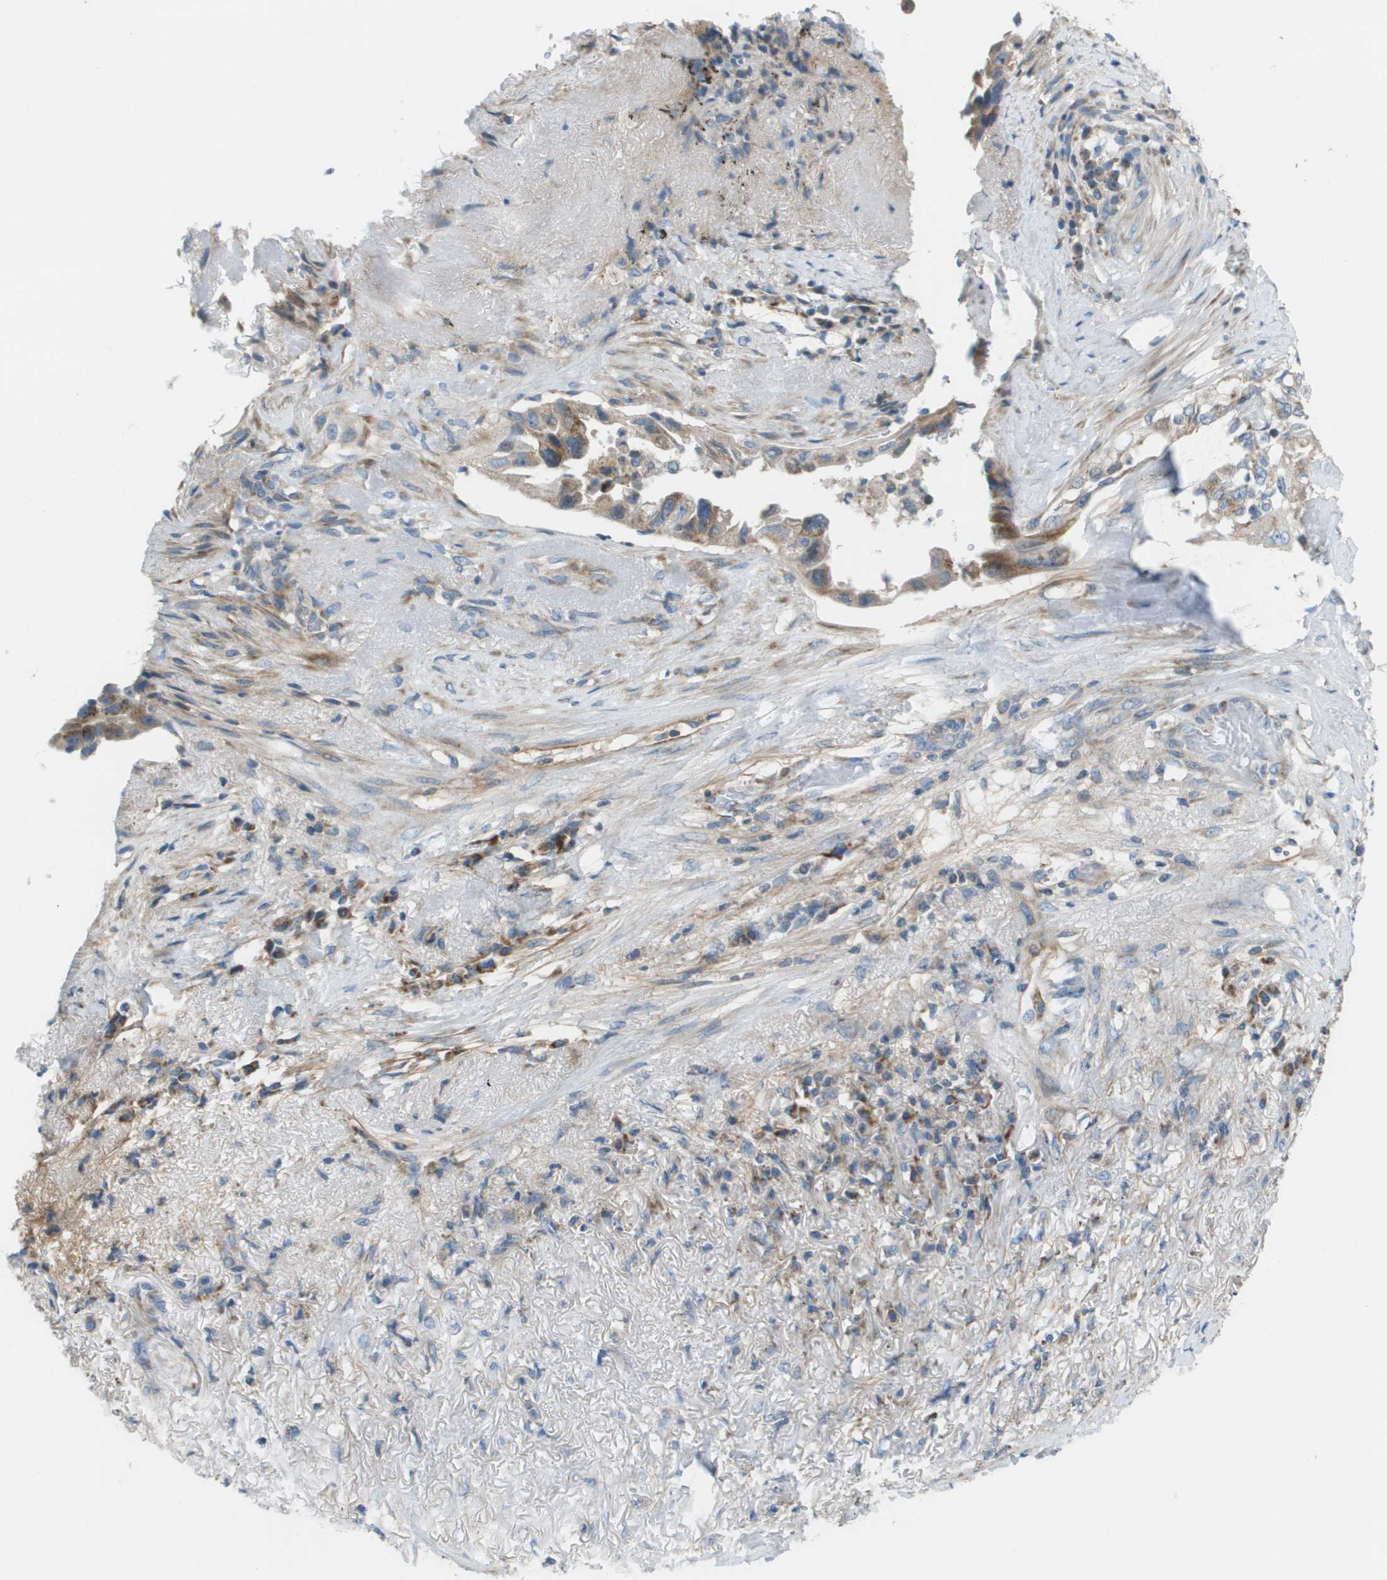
{"staining": {"intensity": "moderate", "quantity": "<25%", "location": "cytoplasmic/membranous"}, "tissue": "lung cancer", "cell_type": "Tumor cells", "image_type": "cancer", "snomed": [{"axis": "morphology", "description": "Adenocarcinoma, NOS"}, {"axis": "topography", "description": "Lung"}], "caption": "Immunohistochemistry (IHC) (DAB (3,3'-diaminobenzidine)) staining of human lung cancer (adenocarcinoma) demonstrates moderate cytoplasmic/membranous protein staining in about <25% of tumor cells. (Stains: DAB in brown, nuclei in blue, Microscopy: brightfield microscopy at high magnification).", "gene": "GALNT6", "patient": {"sex": "female", "age": 51}}